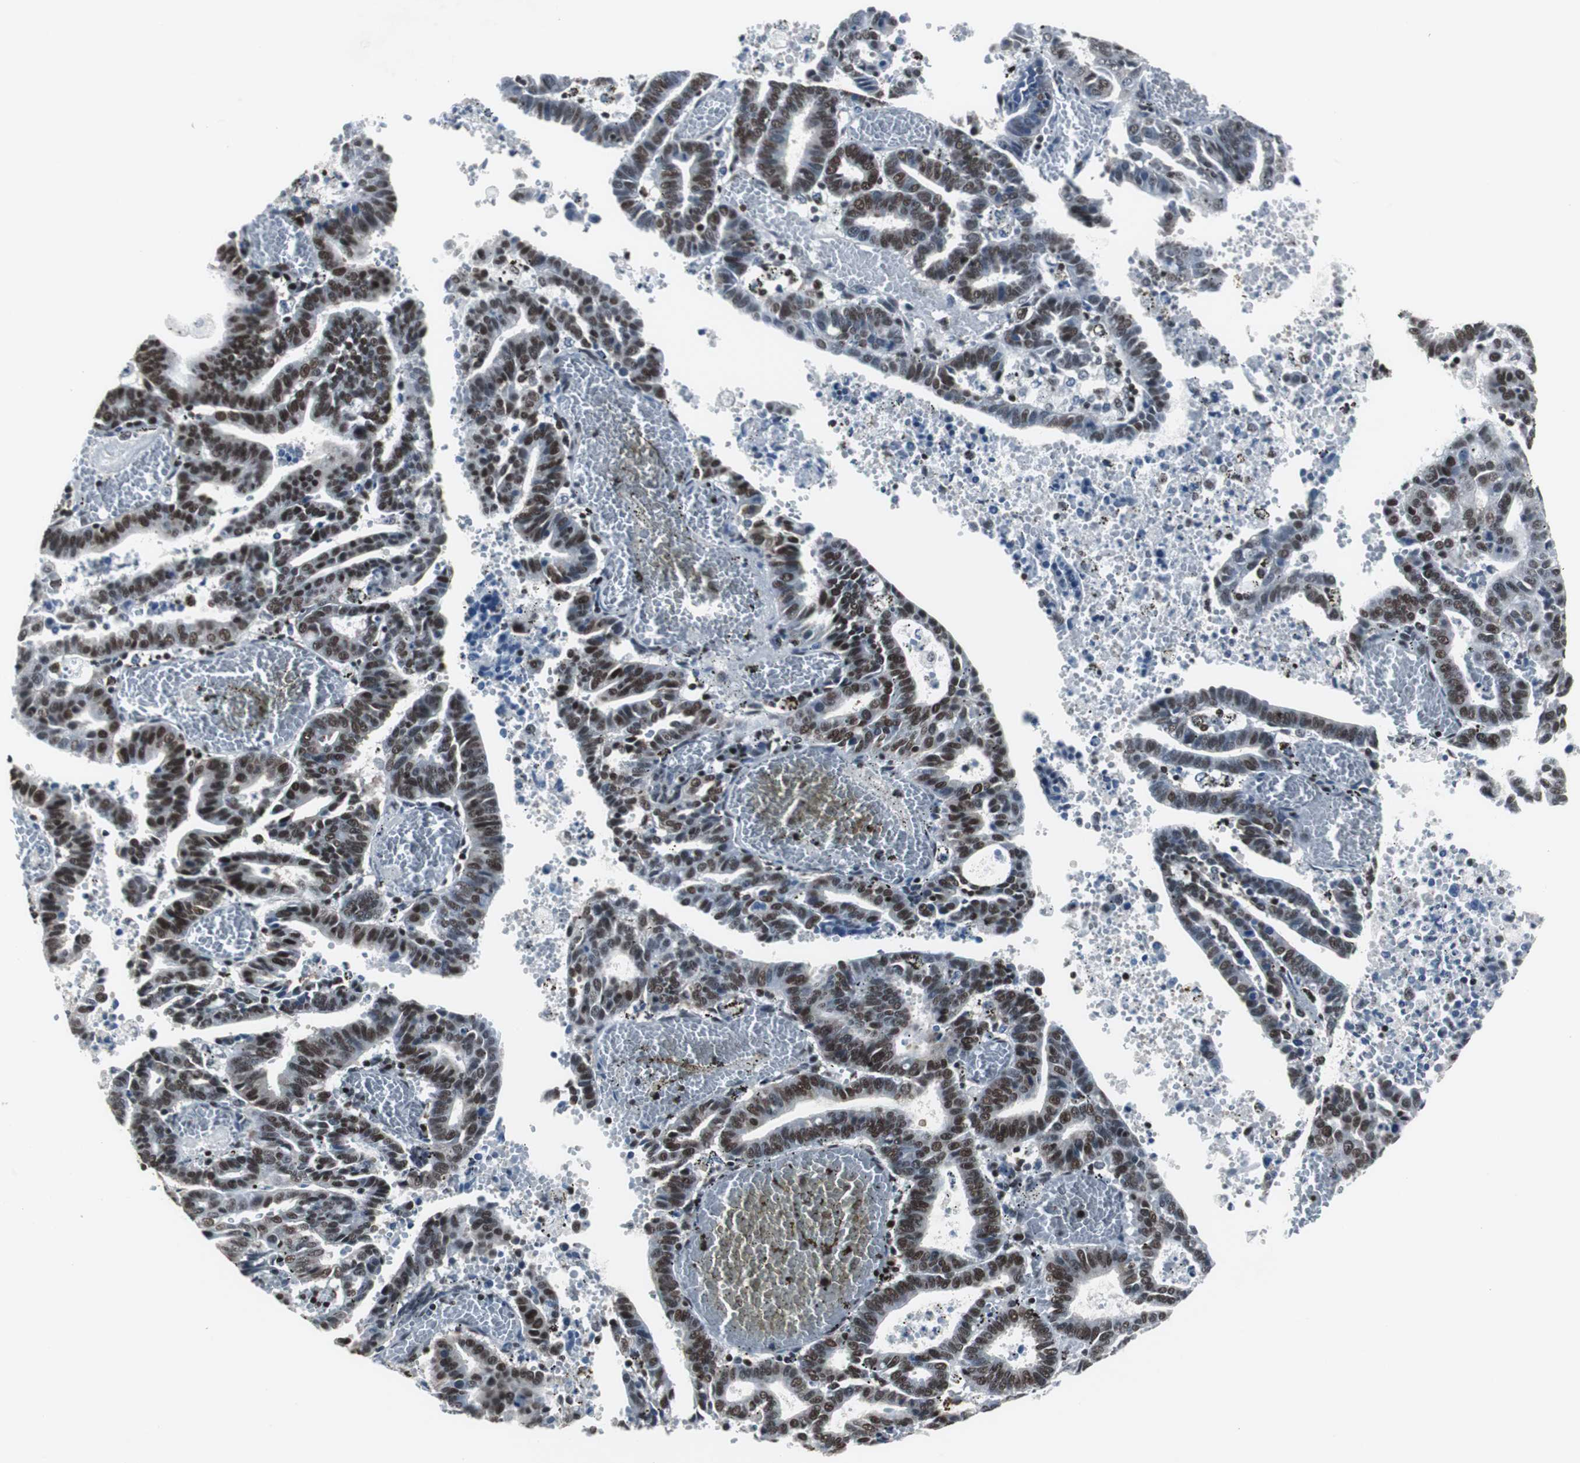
{"staining": {"intensity": "strong", "quantity": ">75%", "location": "nuclear"}, "tissue": "endometrial cancer", "cell_type": "Tumor cells", "image_type": "cancer", "snomed": [{"axis": "morphology", "description": "Adenocarcinoma, NOS"}, {"axis": "topography", "description": "Uterus"}], "caption": "Protein staining displays strong nuclear positivity in about >75% of tumor cells in adenocarcinoma (endometrial). (DAB (3,3'-diaminobenzidine) IHC, brown staining for protein, blue staining for nuclei).", "gene": "RAD9A", "patient": {"sex": "female", "age": 83}}